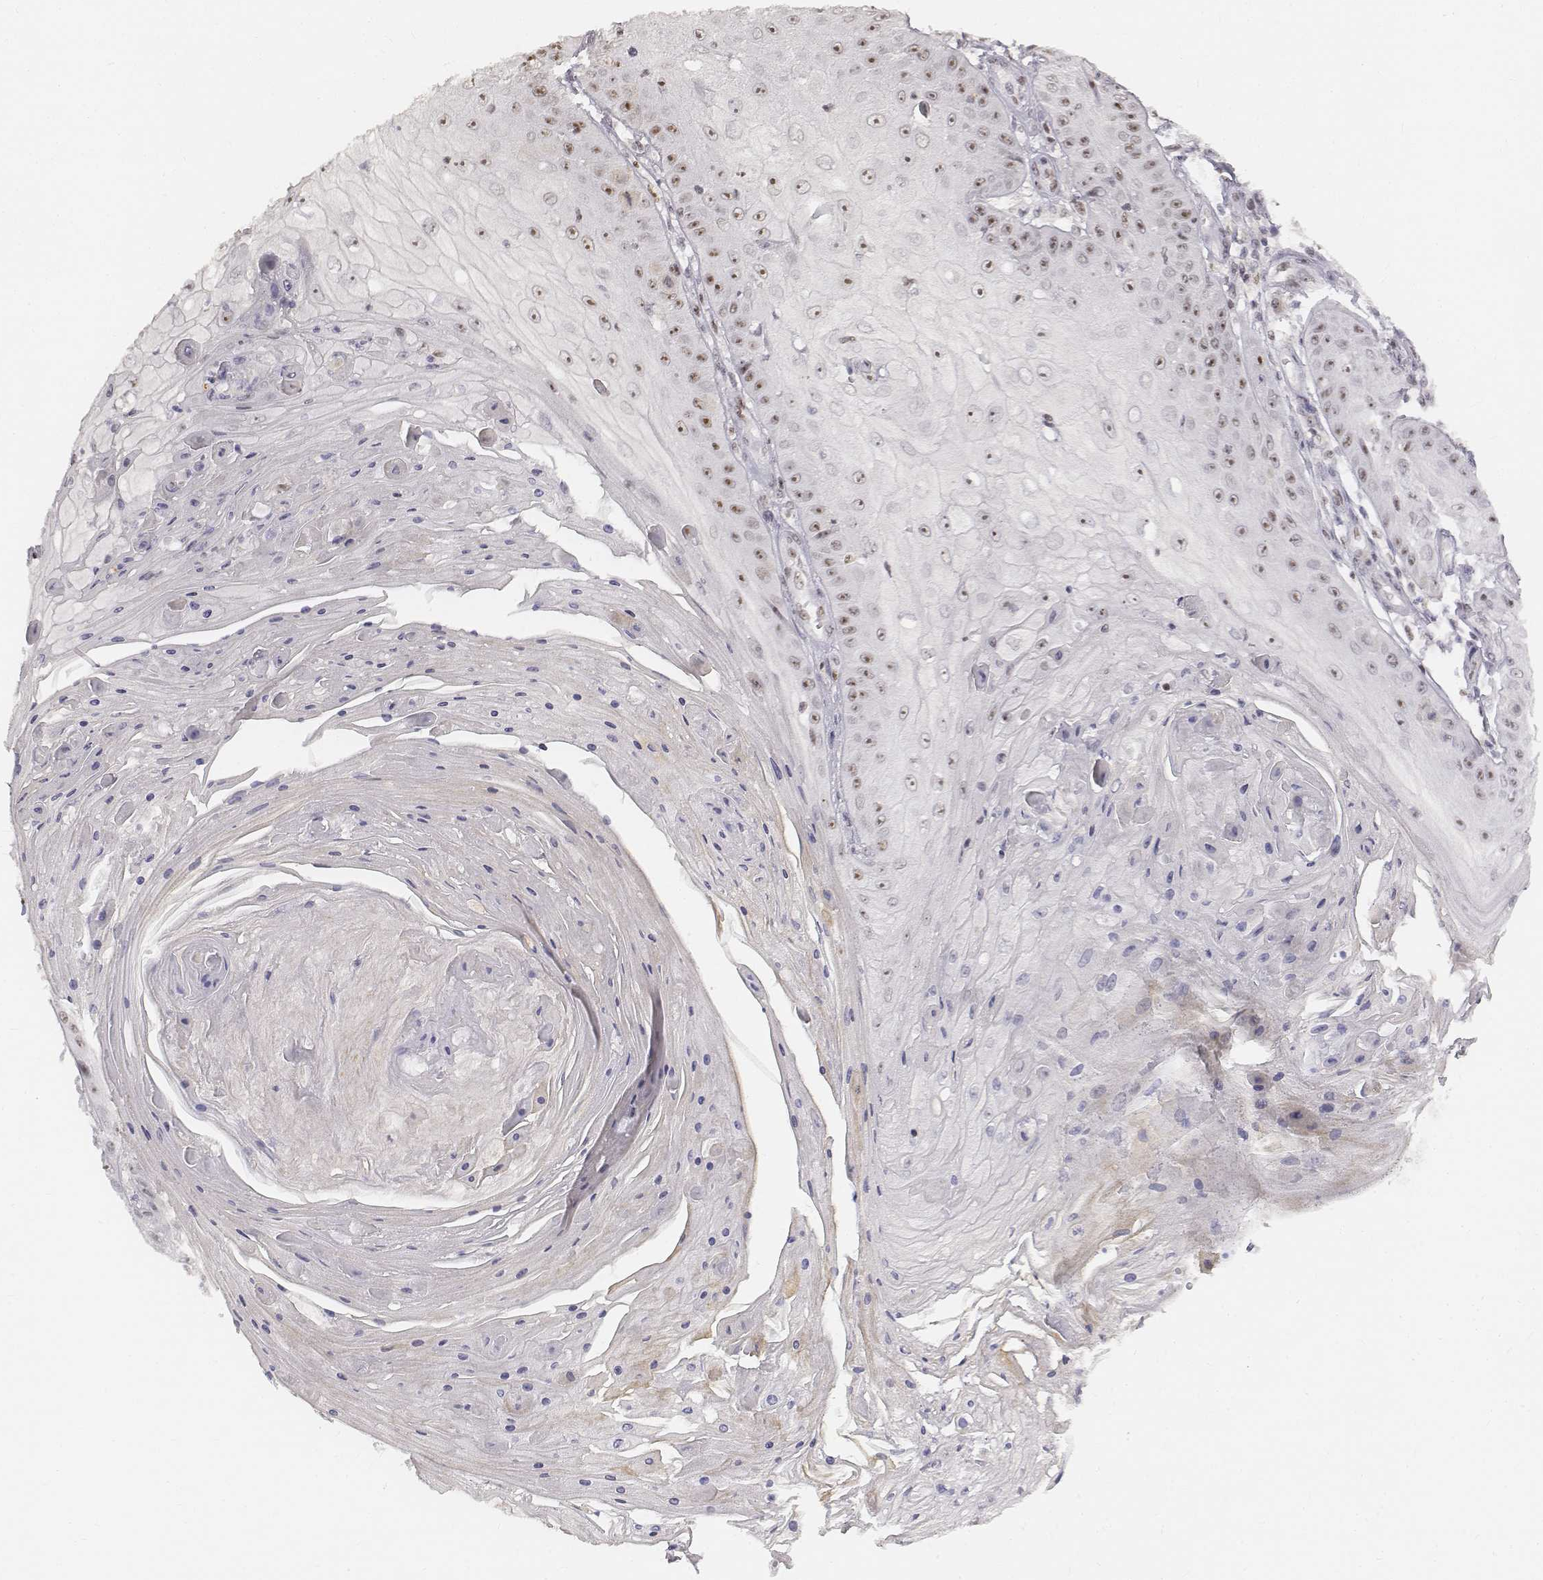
{"staining": {"intensity": "moderate", "quantity": ">75%", "location": "nuclear"}, "tissue": "skin cancer", "cell_type": "Tumor cells", "image_type": "cancer", "snomed": [{"axis": "morphology", "description": "Squamous cell carcinoma, NOS"}, {"axis": "topography", "description": "Skin"}], "caption": "Skin cancer stained with a brown dye demonstrates moderate nuclear positive positivity in approximately >75% of tumor cells.", "gene": "PHF6", "patient": {"sex": "male", "age": 70}}